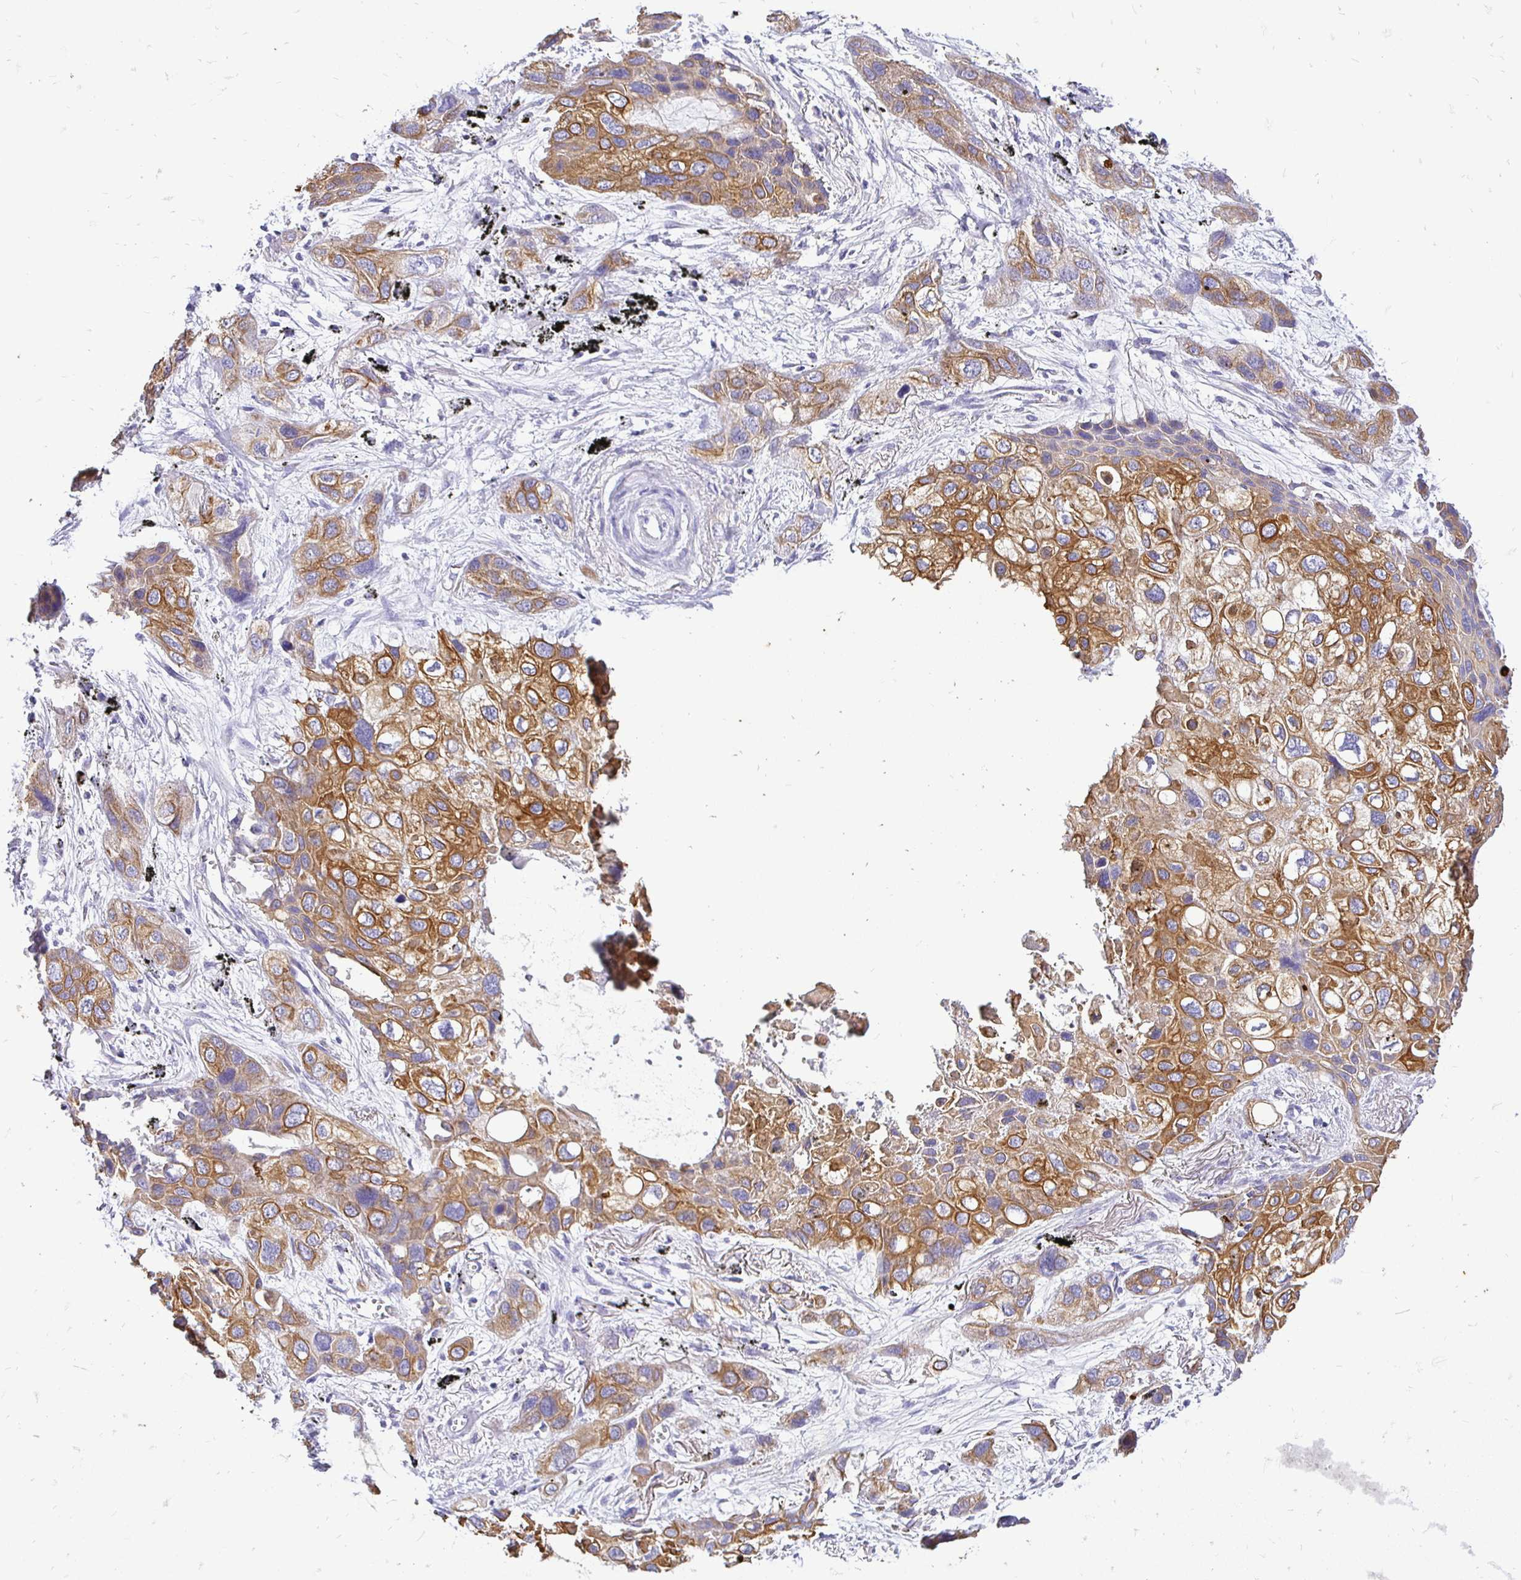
{"staining": {"intensity": "moderate", "quantity": ">75%", "location": "cytoplasmic/membranous"}, "tissue": "lung cancer", "cell_type": "Tumor cells", "image_type": "cancer", "snomed": [{"axis": "morphology", "description": "Squamous cell carcinoma, NOS"}, {"axis": "morphology", "description": "Squamous cell carcinoma, metastatic, NOS"}, {"axis": "topography", "description": "Lung"}], "caption": "Immunohistochemistry histopathology image of lung cancer (metastatic squamous cell carcinoma) stained for a protein (brown), which shows medium levels of moderate cytoplasmic/membranous staining in about >75% of tumor cells.", "gene": "TAF1D", "patient": {"sex": "male", "age": 59}}